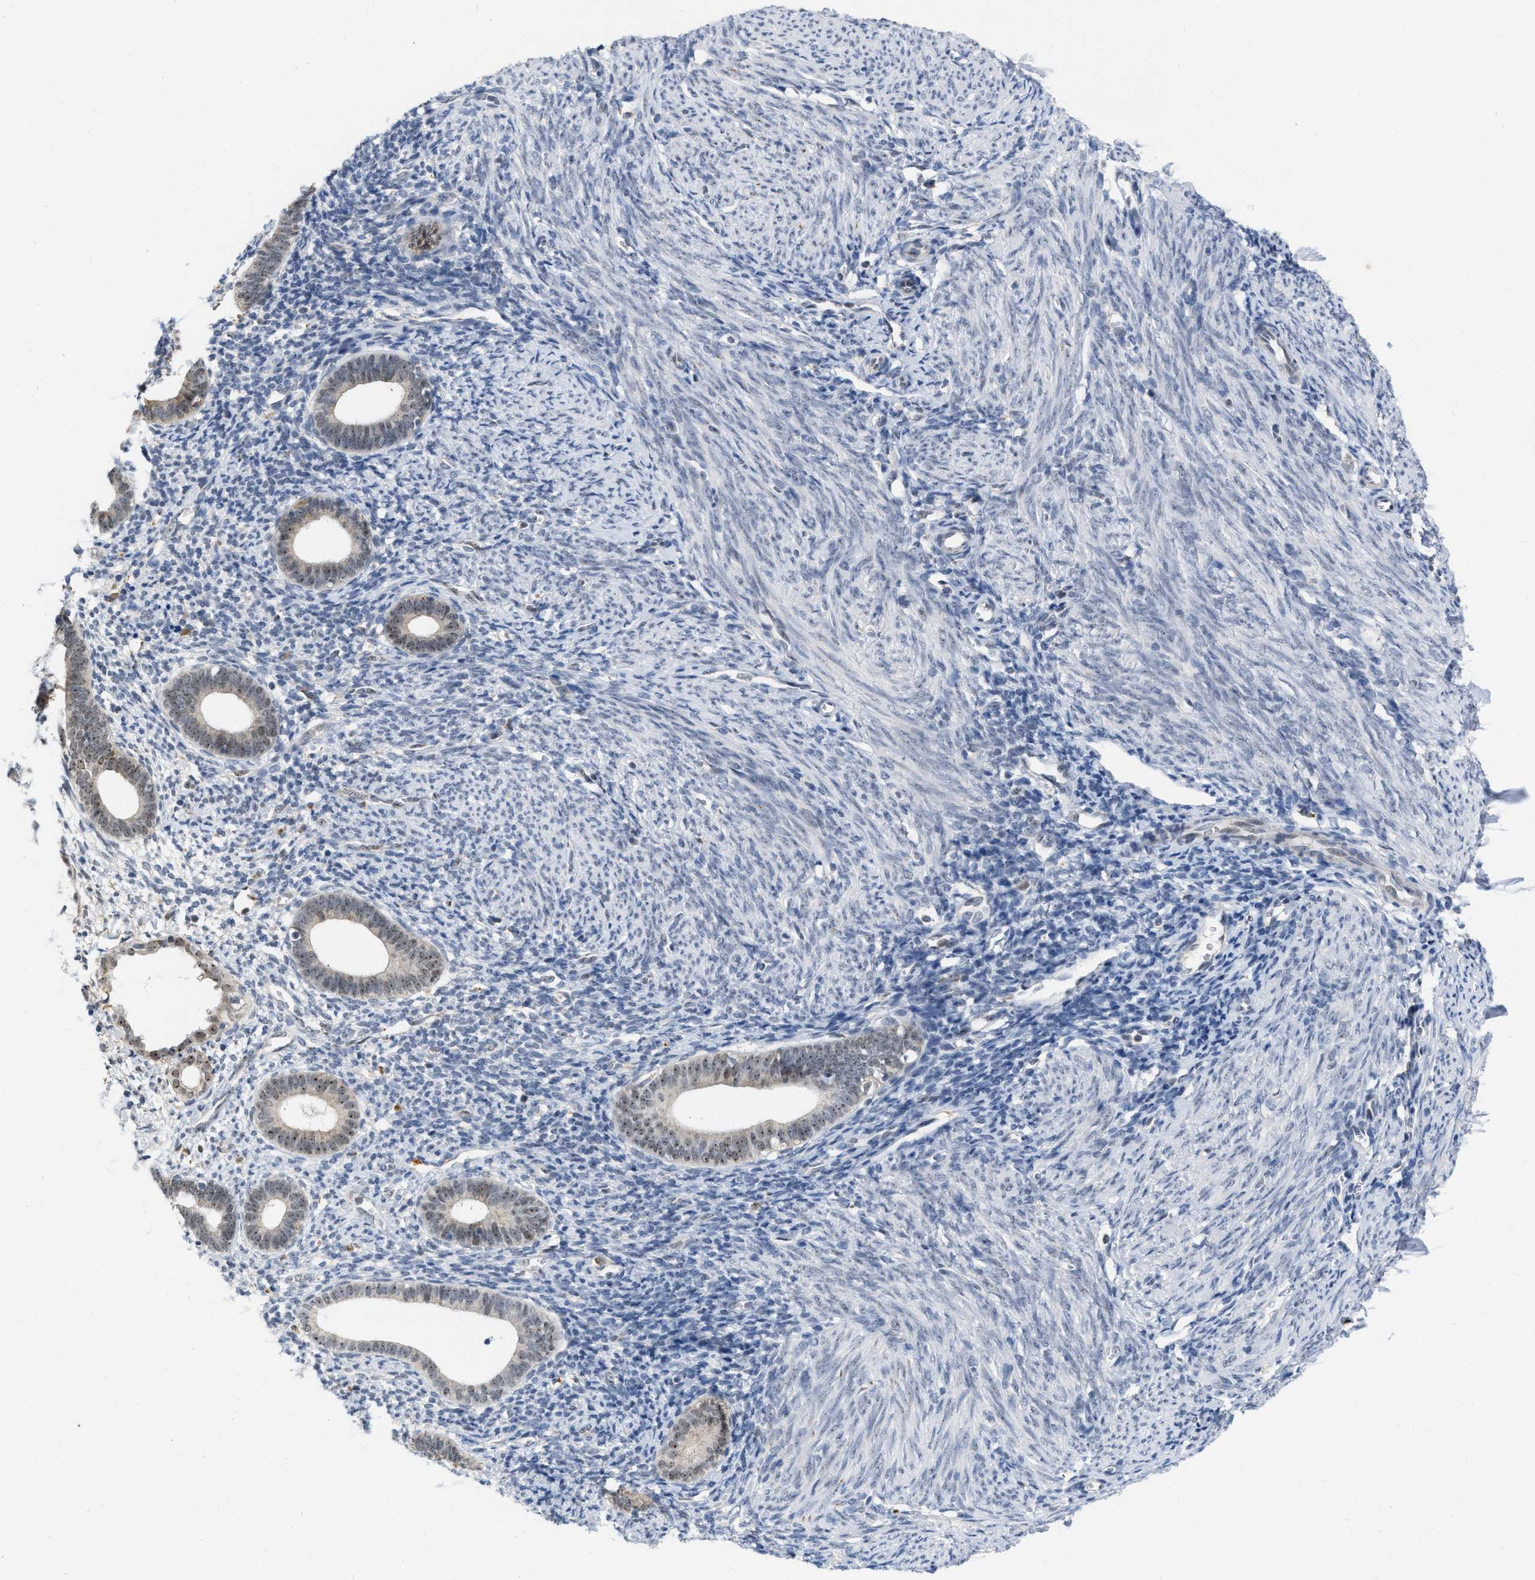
{"staining": {"intensity": "negative", "quantity": "none", "location": "none"}, "tissue": "endometrium", "cell_type": "Cells in endometrial stroma", "image_type": "normal", "snomed": [{"axis": "morphology", "description": "Normal tissue, NOS"}, {"axis": "morphology", "description": "Adenocarcinoma, NOS"}, {"axis": "topography", "description": "Endometrium"}], "caption": "This image is of benign endometrium stained with IHC to label a protein in brown with the nuclei are counter-stained blue. There is no staining in cells in endometrial stroma.", "gene": "ELAC2", "patient": {"sex": "female", "age": 57}}